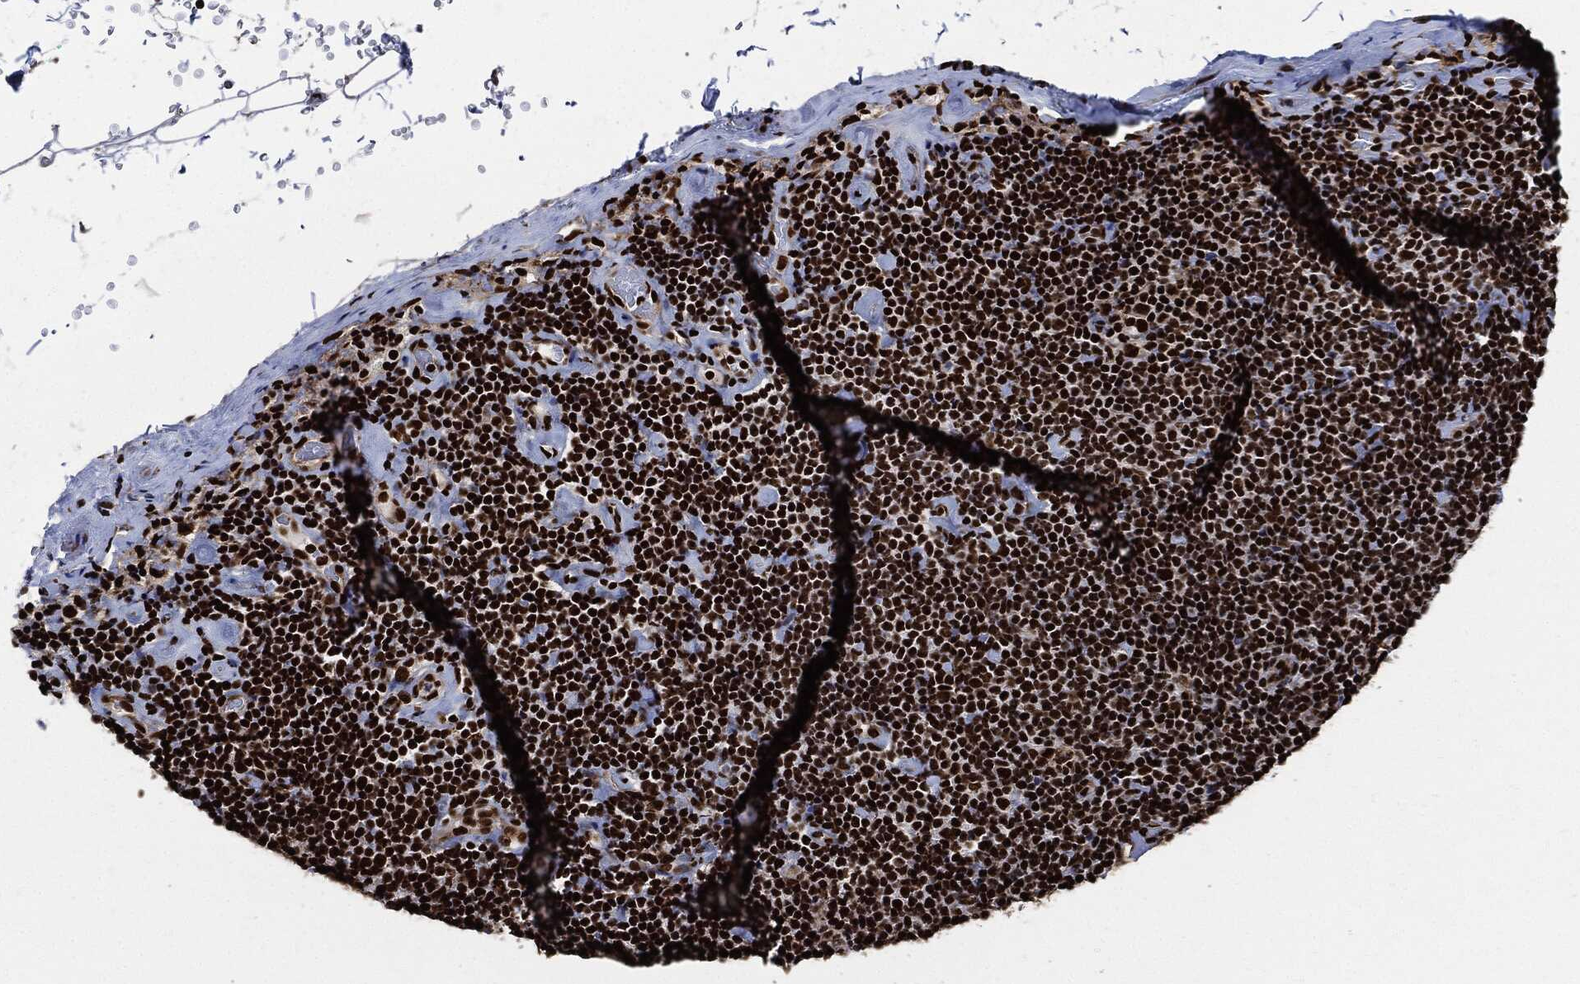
{"staining": {"intensity": "strong", "quantity": ">75%", "location": "nuclear"}, "tissue": "lymphoma", "cell_type": "Tumor cells", "image_type": "cancer", "snomed": [{"axis": "morphology", "description": "Malignant lymphoma, non-Hodgkin's type, Low grade"}, {"axis": "topography", "description": "Lymph node"}], "caption": "Lymphoma stained with immunohistochemistry reveals strong nuclear positivity in about >75% of tumor cells.", "gene": "RECQL", "patient": {"sex": "male", "age": 81}}